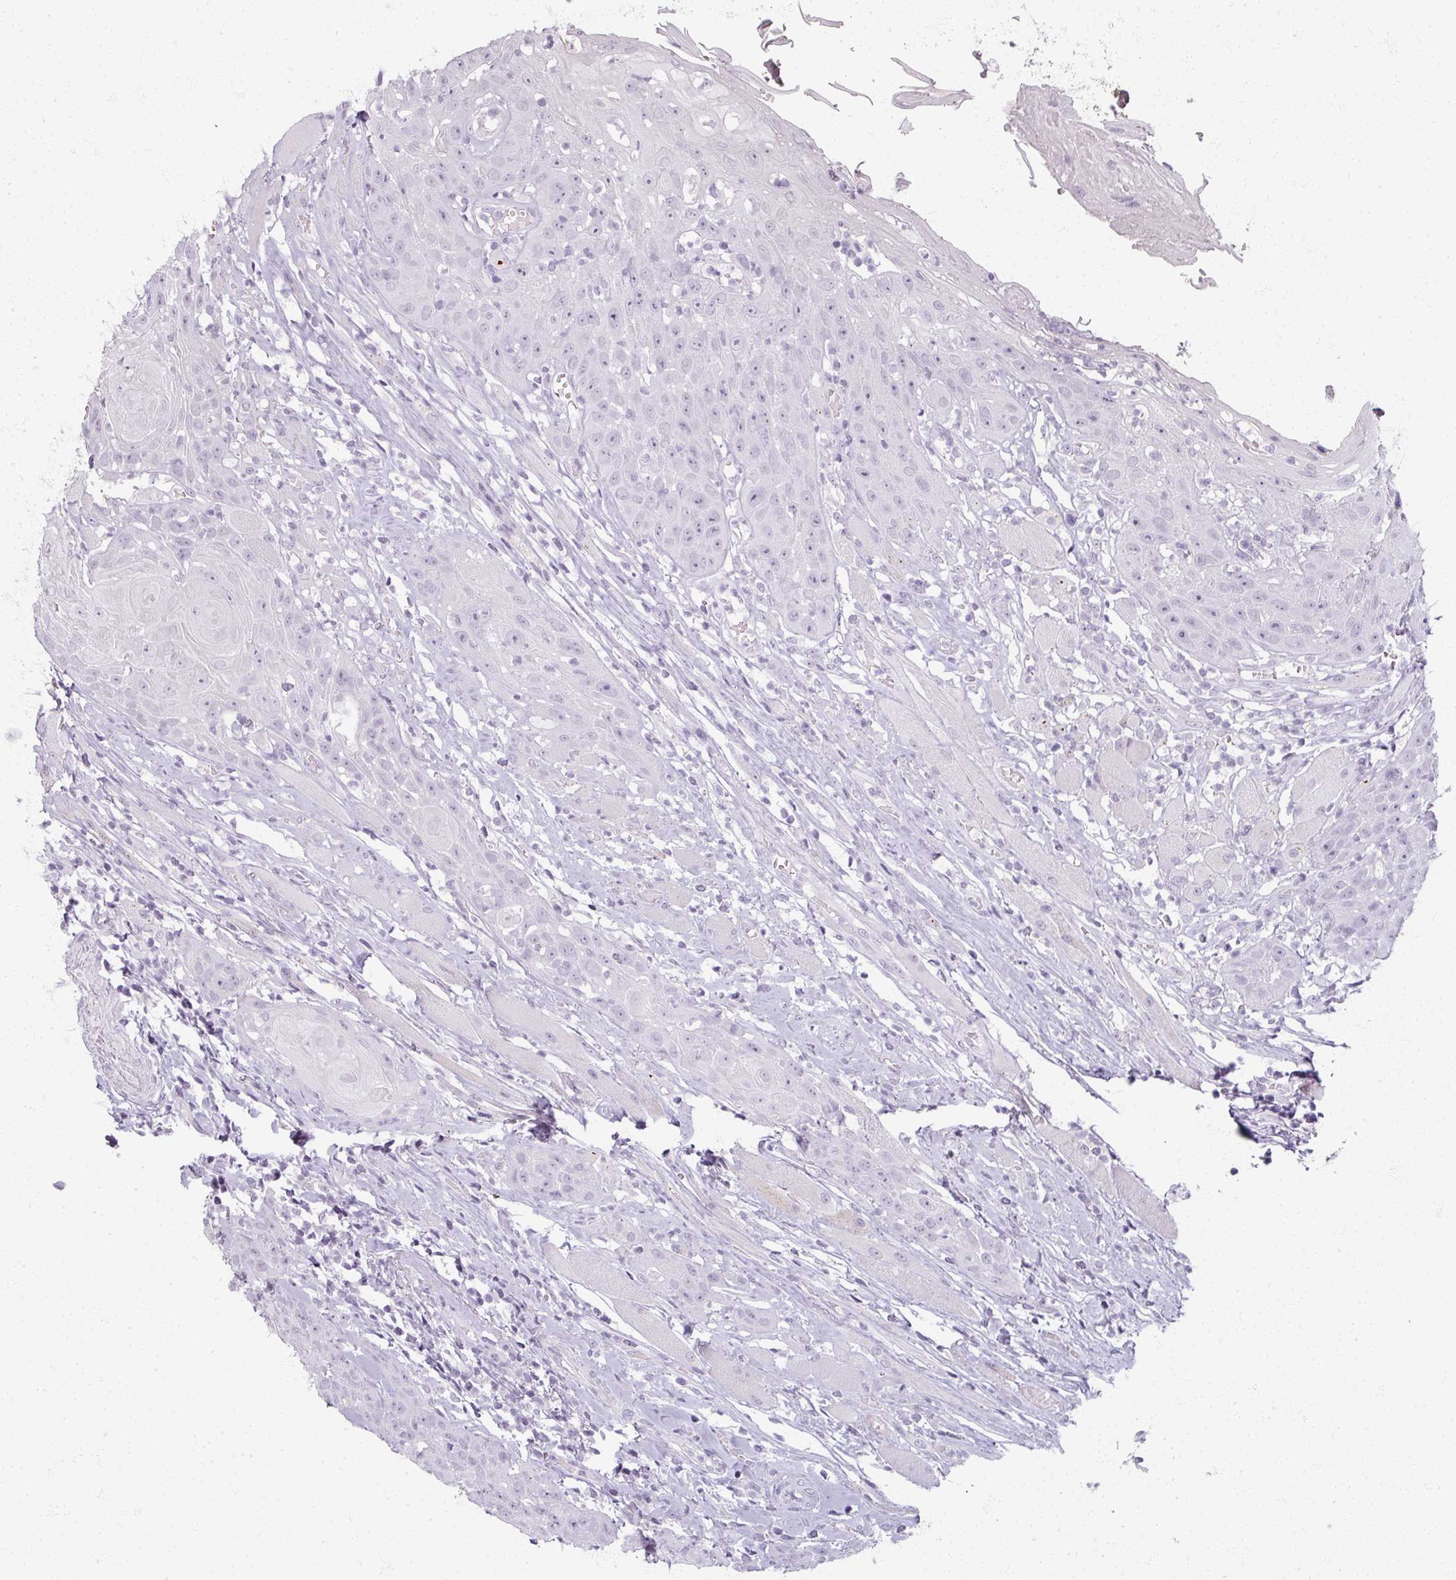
{"staining": {"intensity": "negative", "quantity": "none", "location": "none"}, "tissue": "head and neck cancer", "cell_type": "Tumor cells", "image_type": "cancer", "snomed": [{"axis": "morphology", "description": "Squamous cell carcinoma, NOS"}, {"axis": "topography", "description": "Head-Neck"}], "caption": "The immunohistochemistry histopathology image has no significant expression in tumor cells of head and neck cancer tissue.", "gene": "RFPL2", "patient": {"sex": "female", "age": 59}}